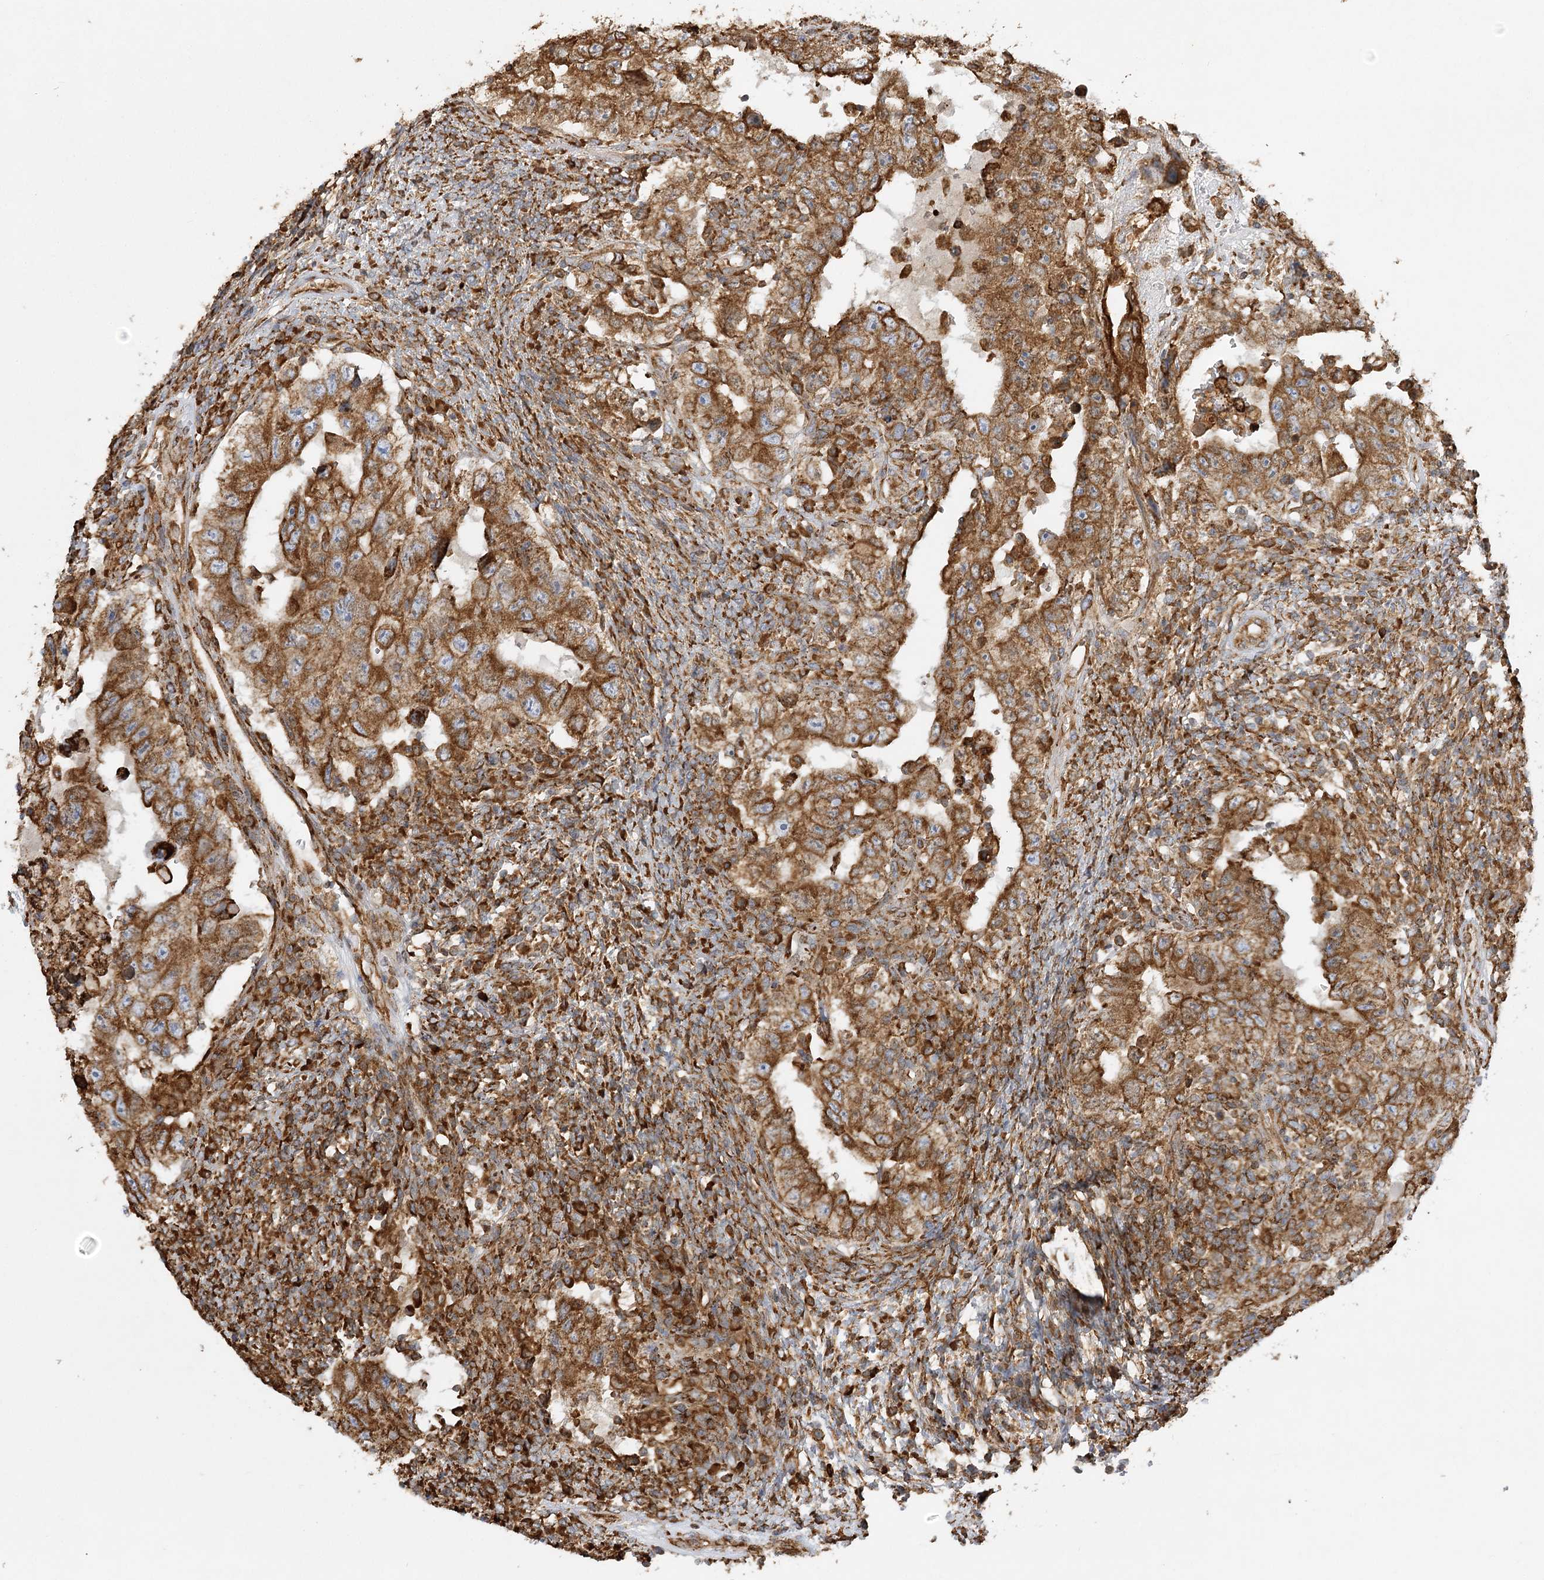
{"staining": {"intensity": "strong", "quantity": ">75%", "location": "cytoplasmic/membranous"}, "tissue": "testis cancer", "cell_type": "Tumor cells", "image_type": "cancer", "snomed": [{"axis": "morphology", "description": "Carcinoma, Embryonal, NOS"}, {"axis": "topography", "description": "Testis"}], "caption": "This is a micrograph of immunohistochemistry staining of testis embryonal carcinoma, which shows strong staining in the cytoplasmic/membranous of tumor cells.", "gene": "ACAP2", "patient": {"sex": "male", "age": 26}}